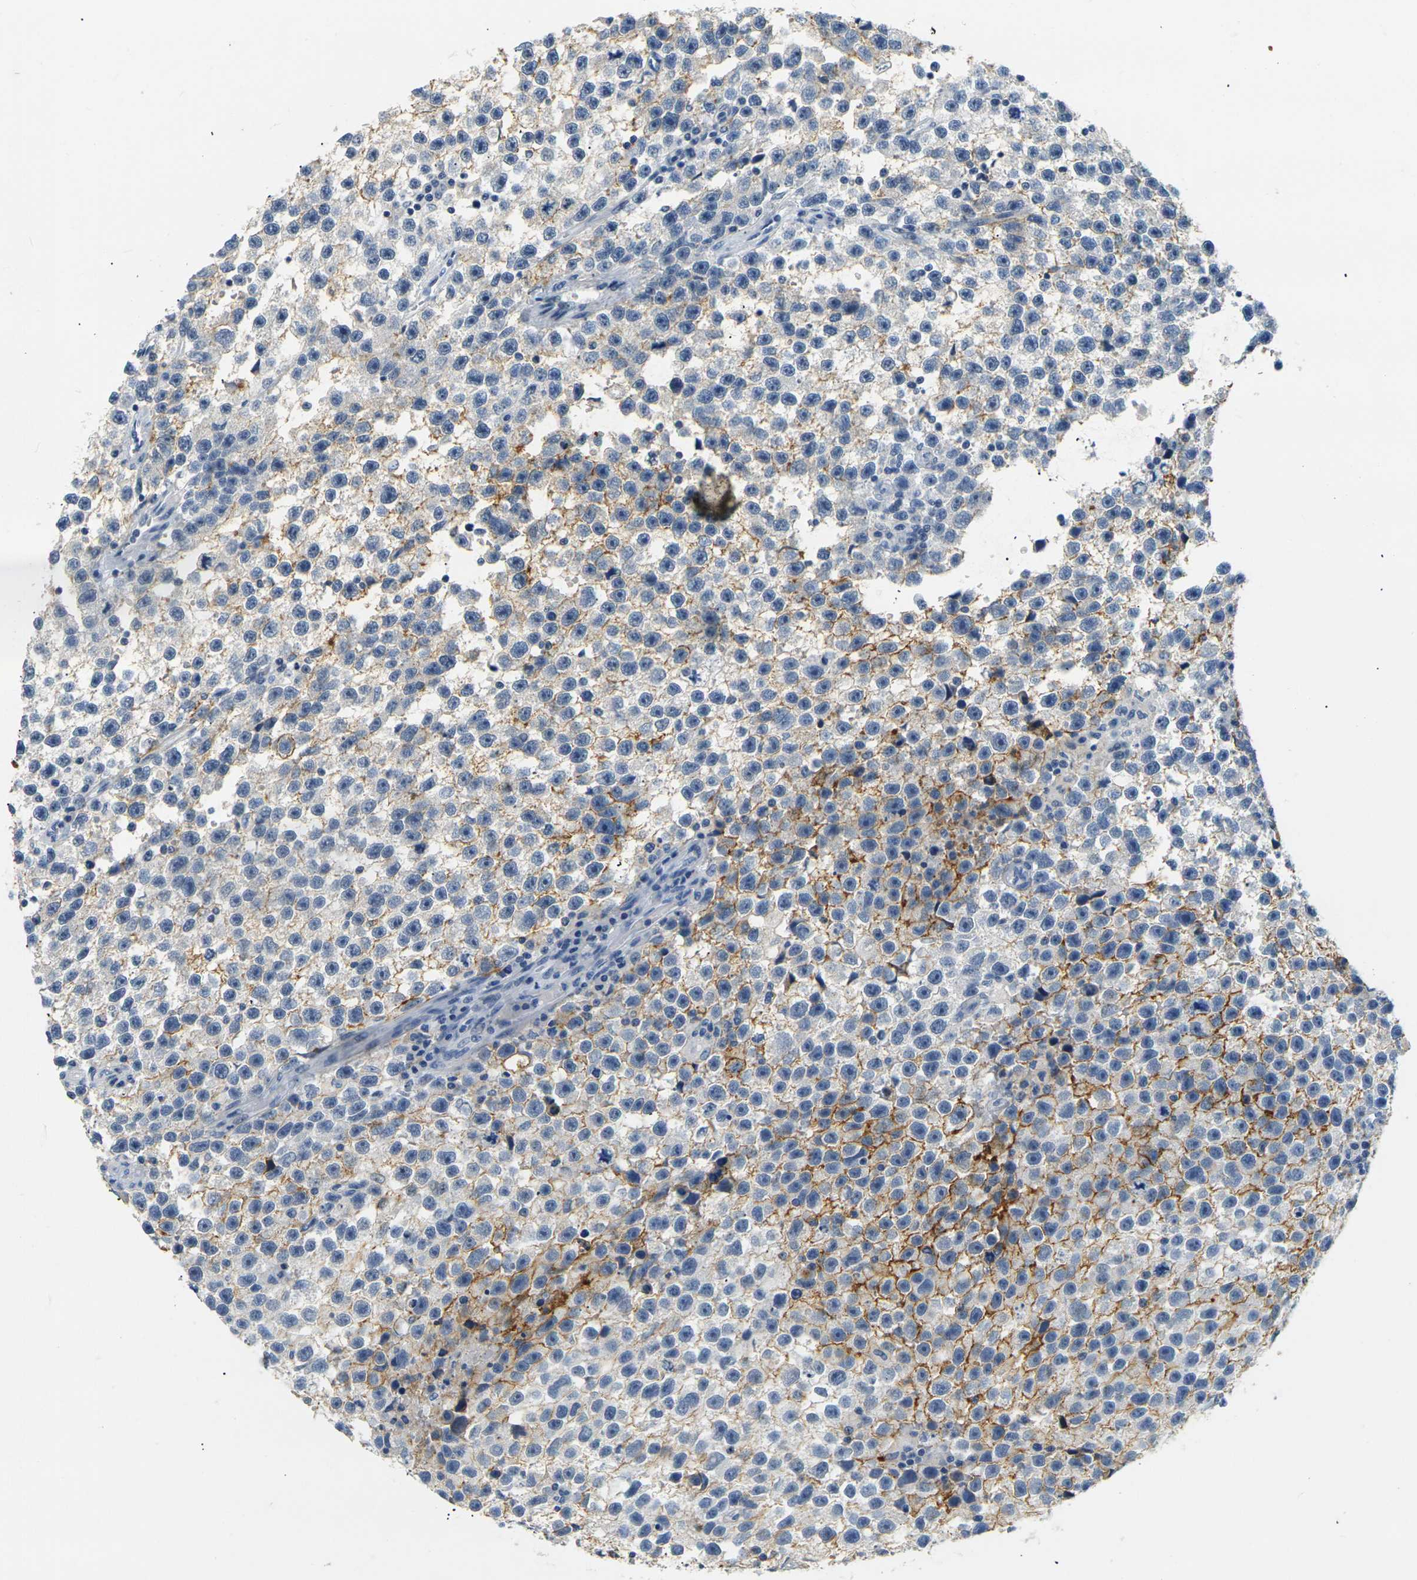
{"staining": {"intensity": "moderate", "quantity": "25%-75%", "location": "cytoplasmic/membranous"}, "tissue": "testis cancer", "cell_type": "Tumor cells", "image_type": "cancer", "snomed": [{"axis": "morphology", "description": "Seminoma, NOS"}, {"axis": "topography", "description": "Testis"}], "caption": "This histopathology image shows seminoma (testis) stained with immunohistochemistry to label a protein in brown. The cytoplasmic/membranous of tumor cells show moderate positivity for the protein. Nuclei are counter-stained blue.", "gene": "CLDN7", "patient": {"sex": "male", "age": 33}}